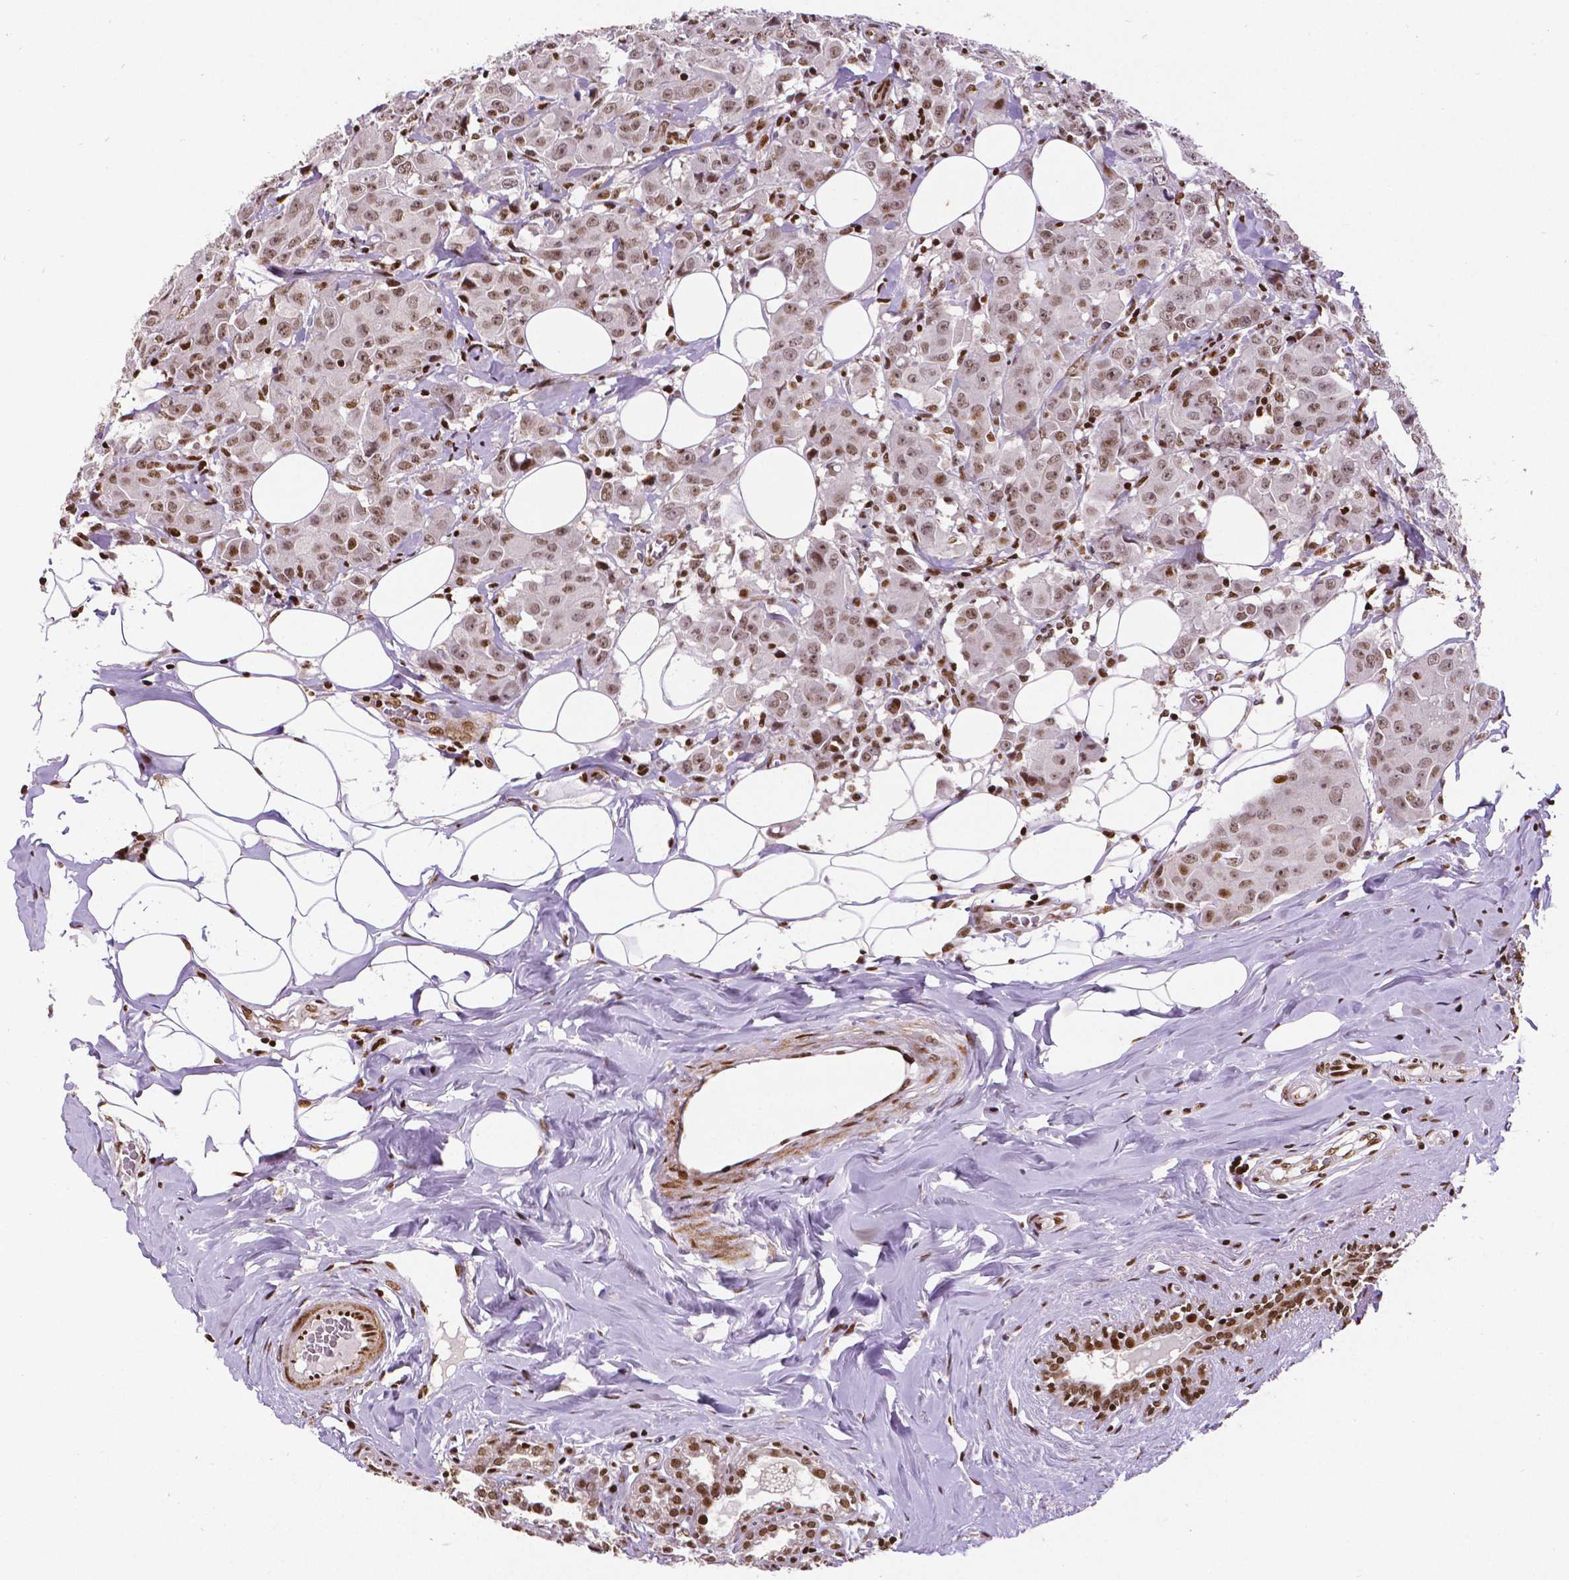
{"staining": {"intensity": "moderate", "quantity": ">75%", "location": "nuclear"}, "tissue": "breast cancer", "cell_type": "Tumor cells", "image_type": "cancer", "snomed": [{"axis": "morphology", "description": "Normal tissue, NOS"}, {"axis": "morphology", "description": "Duct carcinoma"}, {"axis": "topography", "description": "Breast"}], "caption": "High-magnification brightfield microscopy of breast cancer stained with DAB (brown) and counterstained with hematoxylin (blue). tumor cells exhibit moderate nuclear expression is present in about>75% of cells. (brown staining indicates protein expression, while blue staining denotes nuclei).", "gene": "CTCF", "patient": {"sex": "female", "age": 43}}